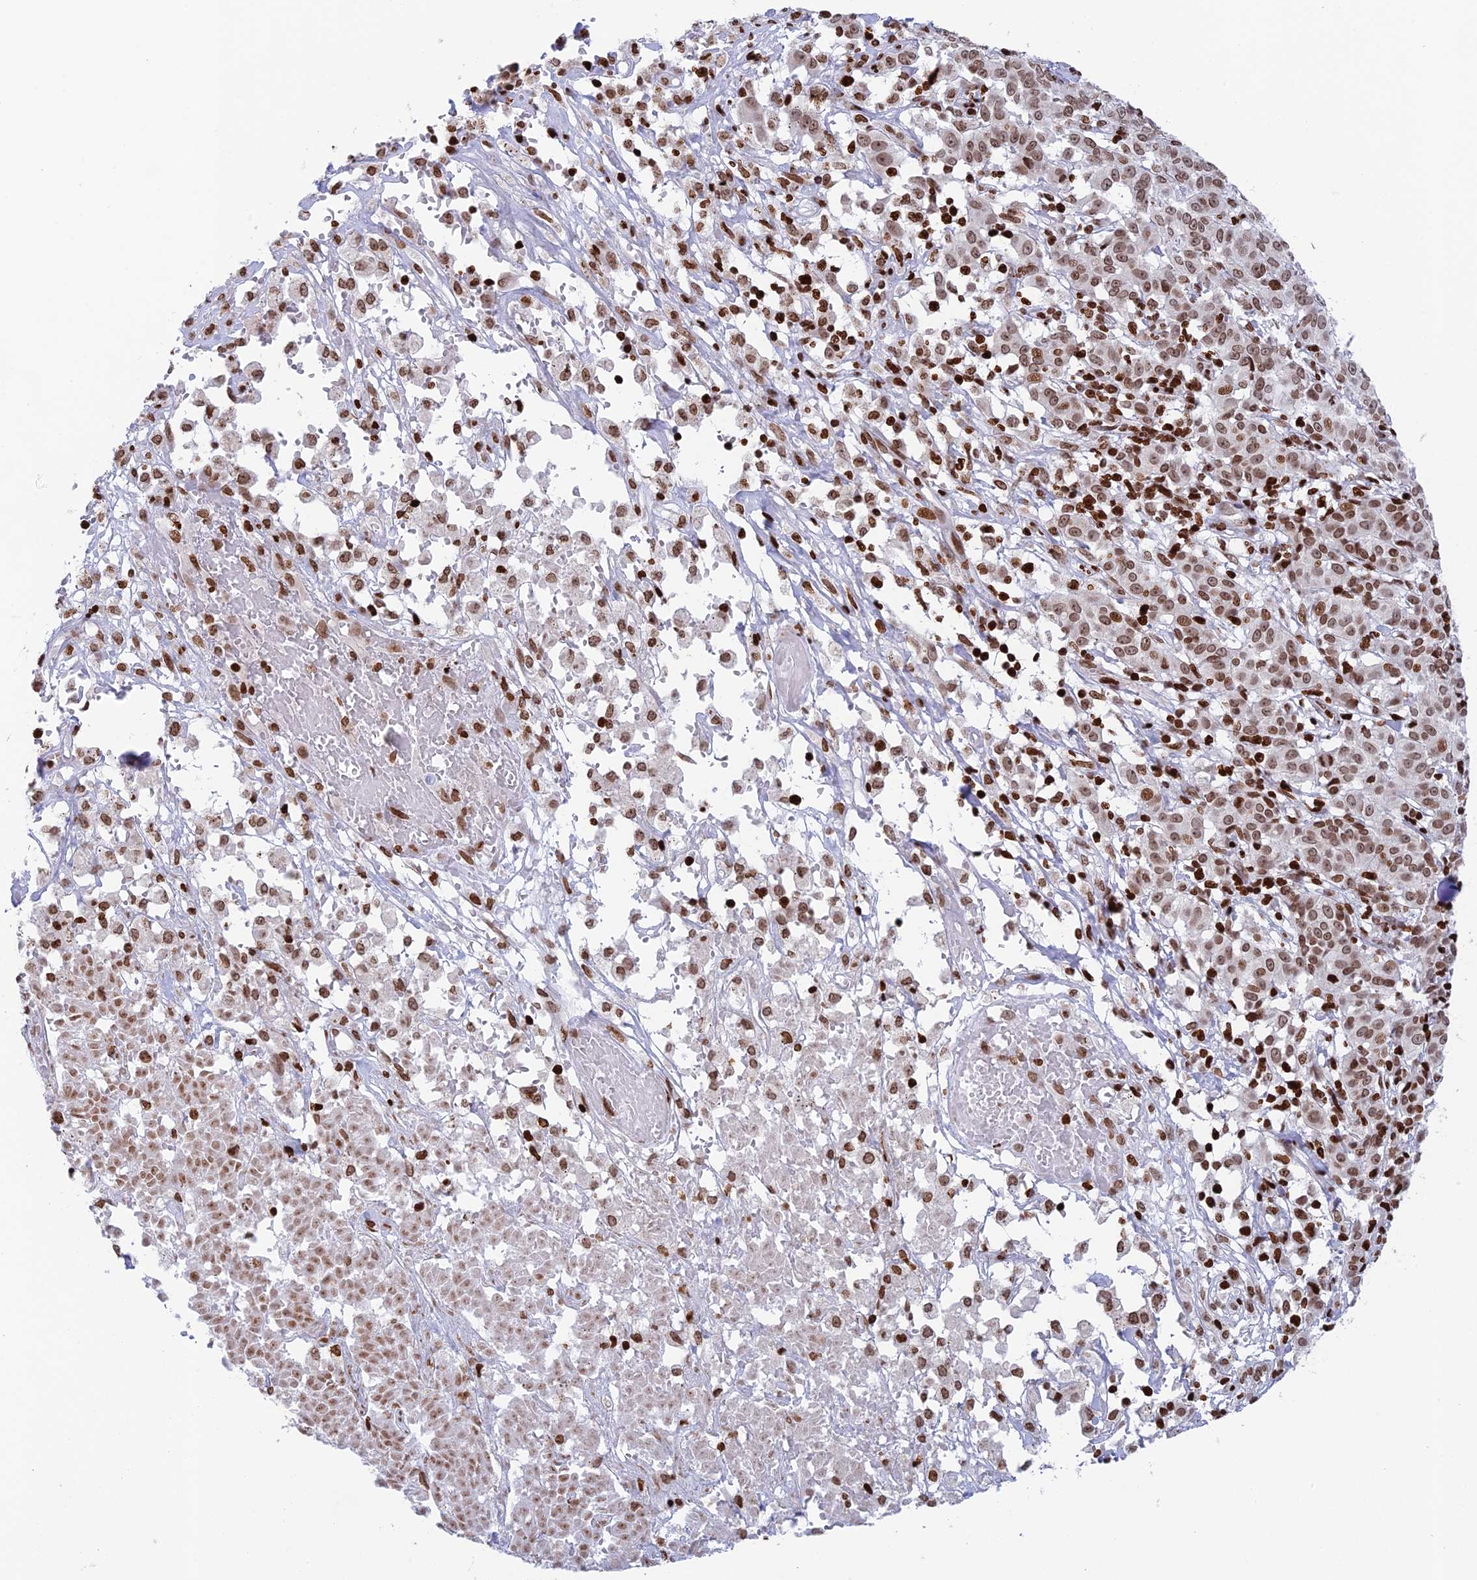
{"staining": {"intensity": "moderate", "quantity": ">75%", "location": "nuclear"}, "tissue": "melanoma", "cell_type": "Tumor cells", "image_type": "cancer", "snomed": [{"axis": "morphology", "description": "Malignant melanoma, NOS"}, {"axis": "topography", "description": "Skin"}], "caption": "Immunohistochemical staining of malignant melanoma exhibits medium levels of moderate nuclear expression in about >75% of tumor cells.", "gene": "RPAP1", "patient": {"sex": "female", "age": 72}}